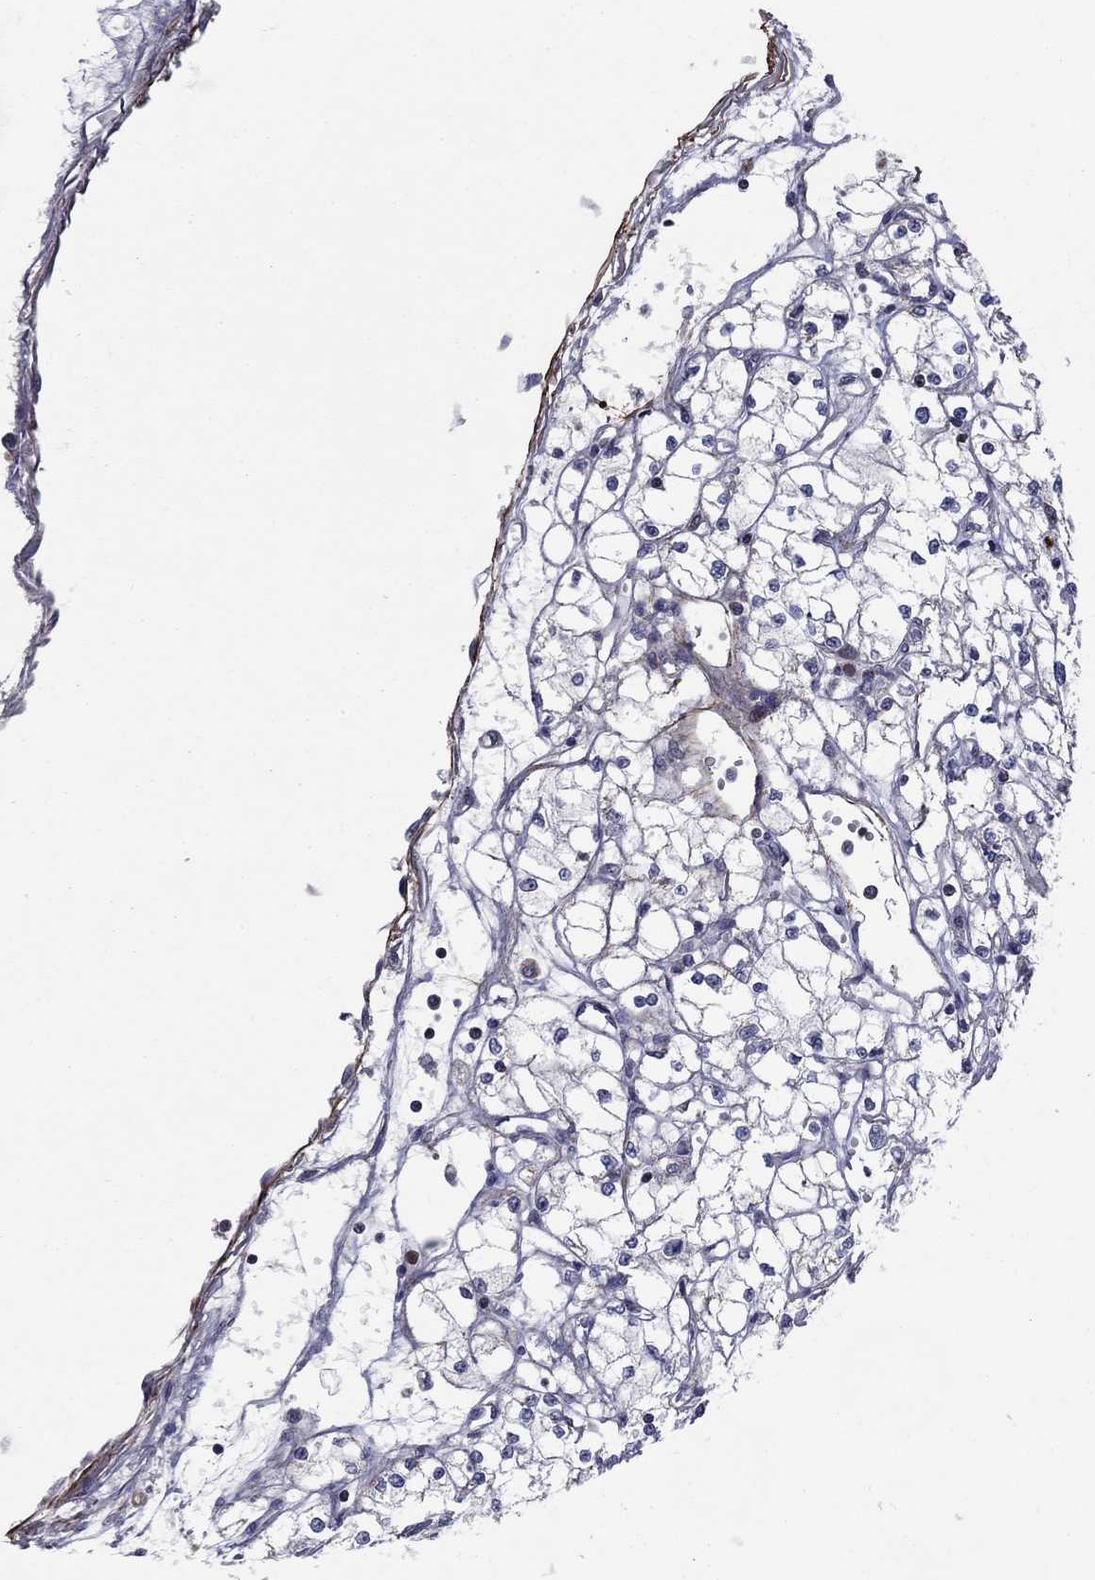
{"staining": {"intensity": "negative", "quantity": "none", "location": "none"}, "tissue": "renal cancer", "cell_type": "Tumor cells", "image_type": "cancer", "snomed": [{"axis": "morphology", "description": "Adenocarcinoma, NOS"}, {"axis": "topography", "description": "Kidney"}], "caption": "Tumor cells are negative for brown protein staining in renal adenocarcinoma.", "gene": "DOP1B", "patient": {"sex": "male", "age": 67}}